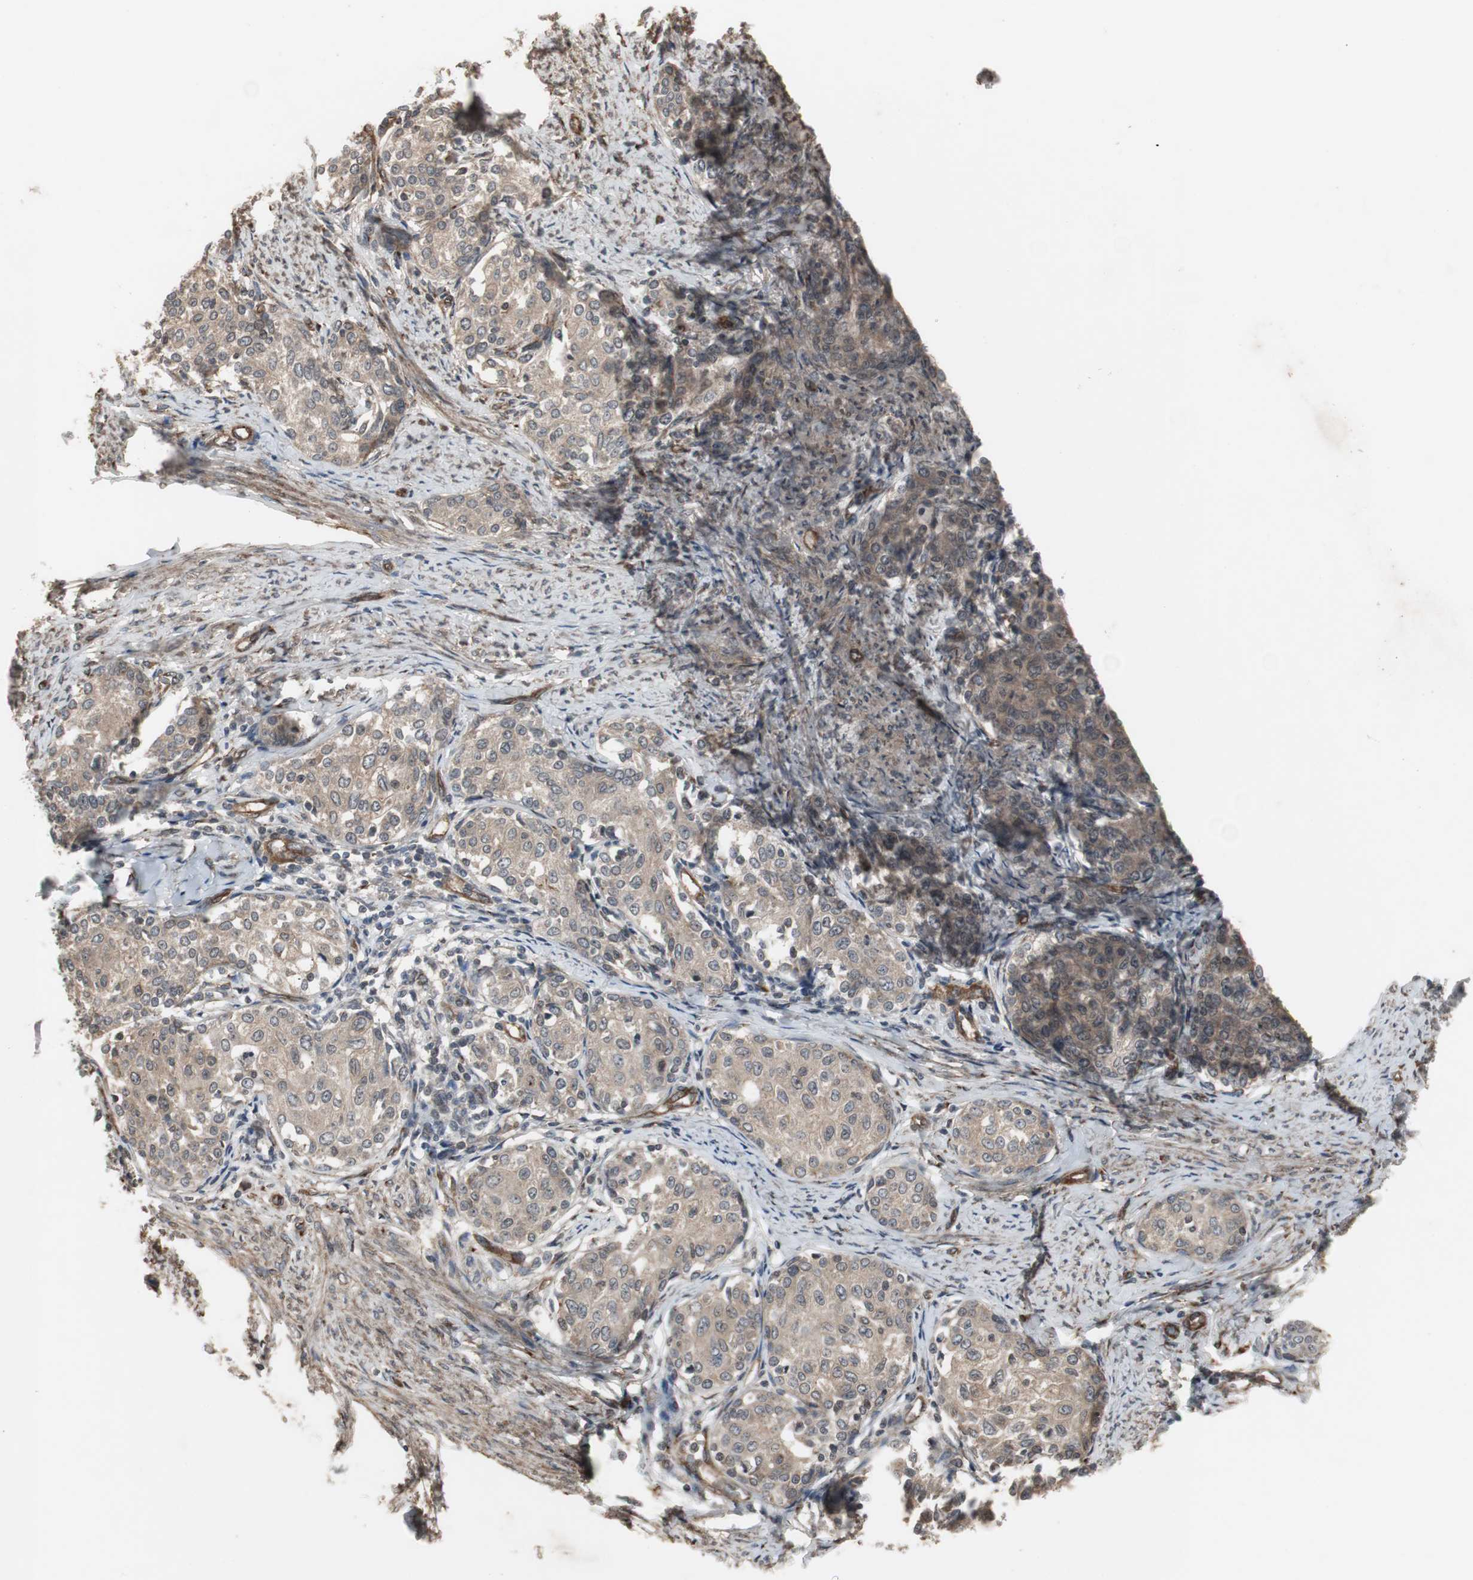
{"staining": {"intensity": "weak", "quantity": ">75%", "location": "cytoplasmic/membranous"}, "tissue": "cervical cancer", "cell_type": "Tumor cells", "image_type": "cancer", "snomed": [{"axis": "morphology", "description": "Squamous cell carcinoma, NOS"}, {"axis": "morphology", "description": "Adenocarcinoma, NOS"}, {"axis": "topography", "description": "Cervix"}], "caption": "High-magnification brightfield microscopy of cervical squamous cell carcinoma stained with DAB (3,3'-diaminobenzidine) (brown) and counterstained with hematoxylin (blue). tumor cells exhibit weak cytoplasmic/membranous expression is appreciated in about>75% of cells. Using DAB (brown) and hematoxylin (blue) stains, captured at high magnification using brightfield microscopy.", "gene": "ATP2B2", "patient": {"sex": "female", "age": 52}}